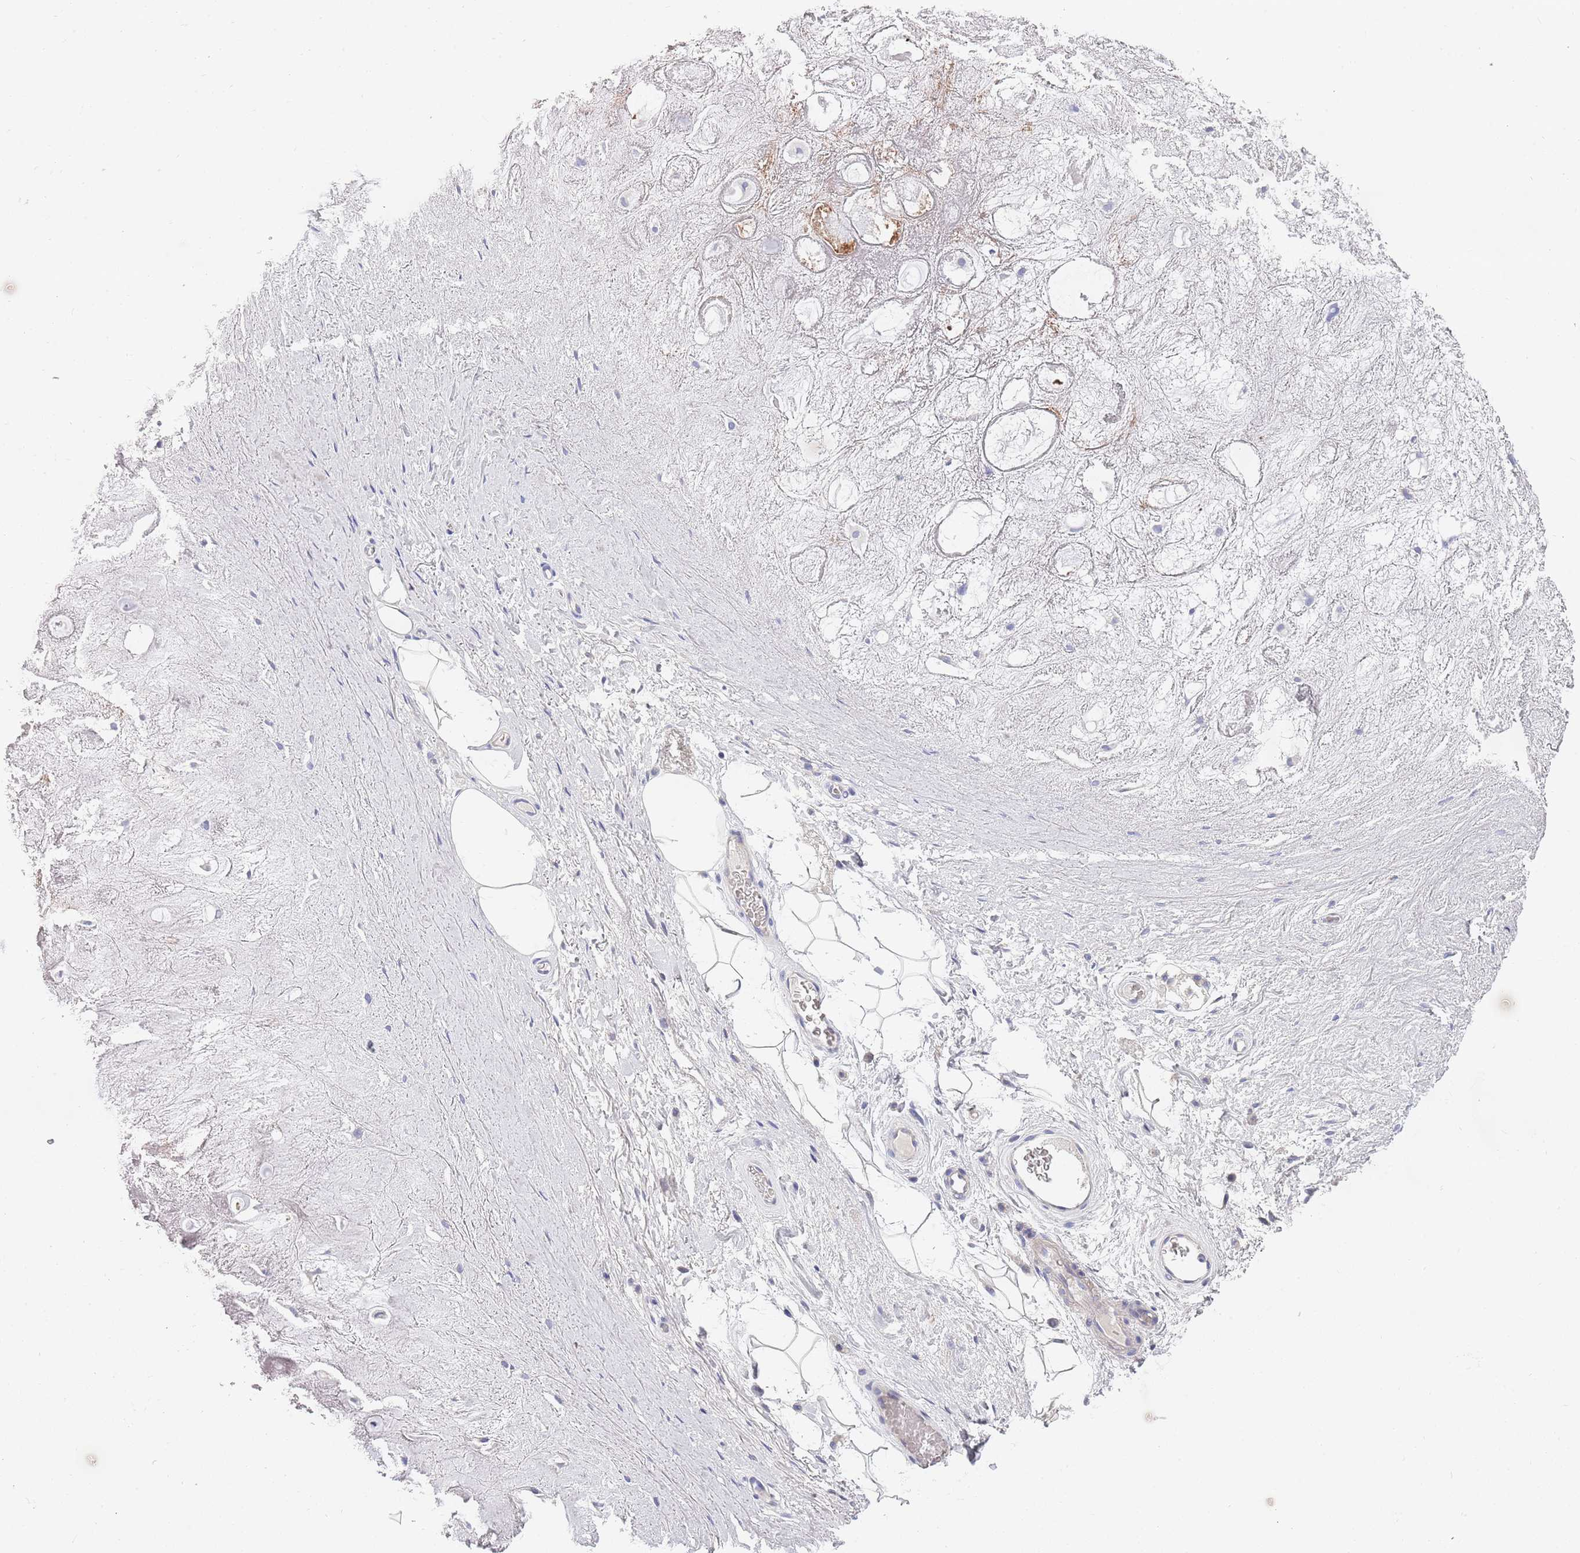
{"staining": {"intensity": "negative", "quantity": "none", "location": "none"}, "tissue": "adipose tissue", "cell_type": "Adipocytes", "image_type": "normal", "snomed": [{"axis": "morphology", "description": "Normal tissue, NOS"}, {"axis": "topography", "description": "Cartilage tissue"}], "caption": "Micrograph shows no protein staining in adipocytes of normal adipose tissue.", "gene": "EMC8", "patient": {"sex": "male", "age": 81}}